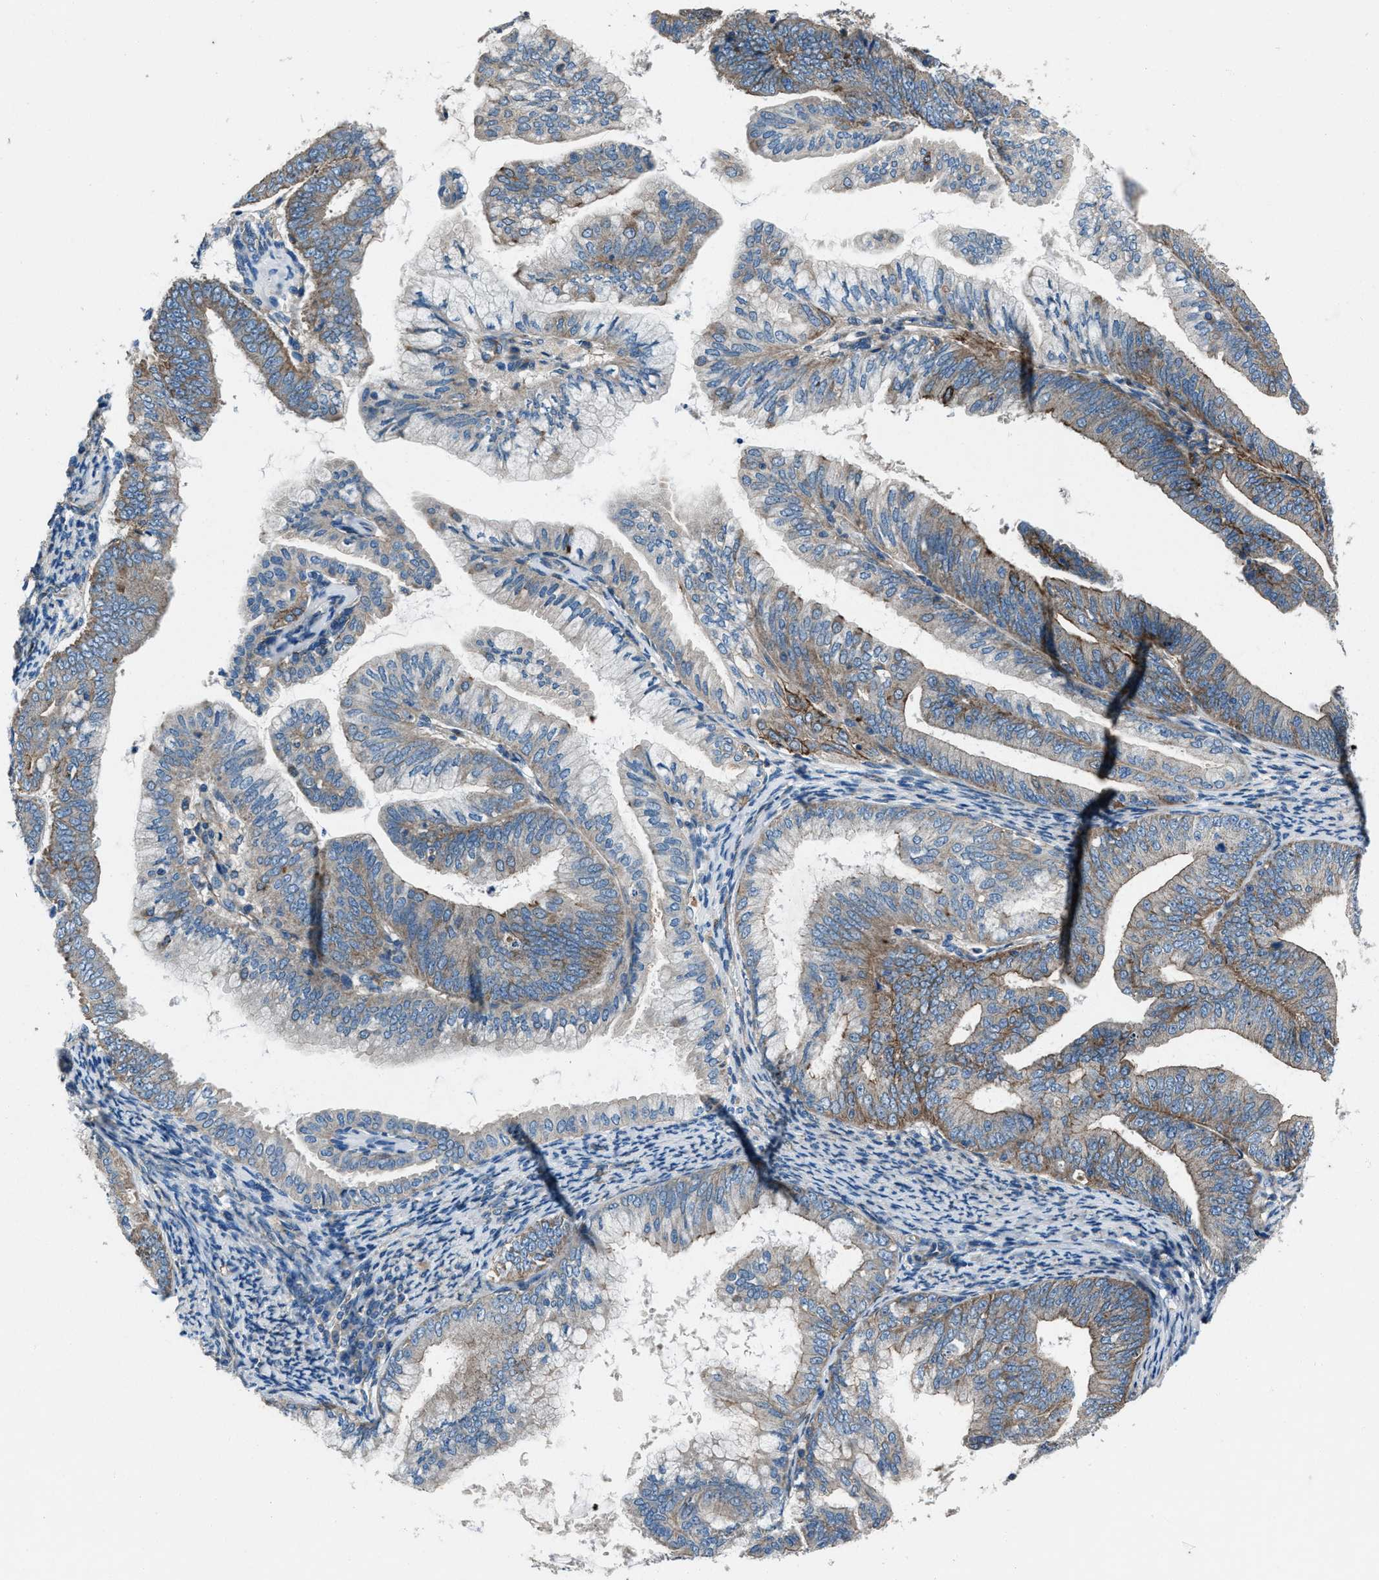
{"staining": {"intensity": "moderate", "quantity": "25%-75%", "location": "cytoplasmic/membranous"}, "tissue": "endometrial cancer", "cell_type": "Tumor cells", "image_type": "cancer", "snomed": [{"axis": "morphology", "description": "Adenocarcinoma, NOS"}, {"axis": "topography", "description": "Endometrium"}], "caption": "Moderate cytoplasmic/membranous staining for a protein is appreciated in approximately 25%-75% of tumor cells of endometrial cancer (adenocarcinoma) using immunohistochemistry (IHC).", "gene": "SVIL", "patient": {"sex": "female", "age": 63}}